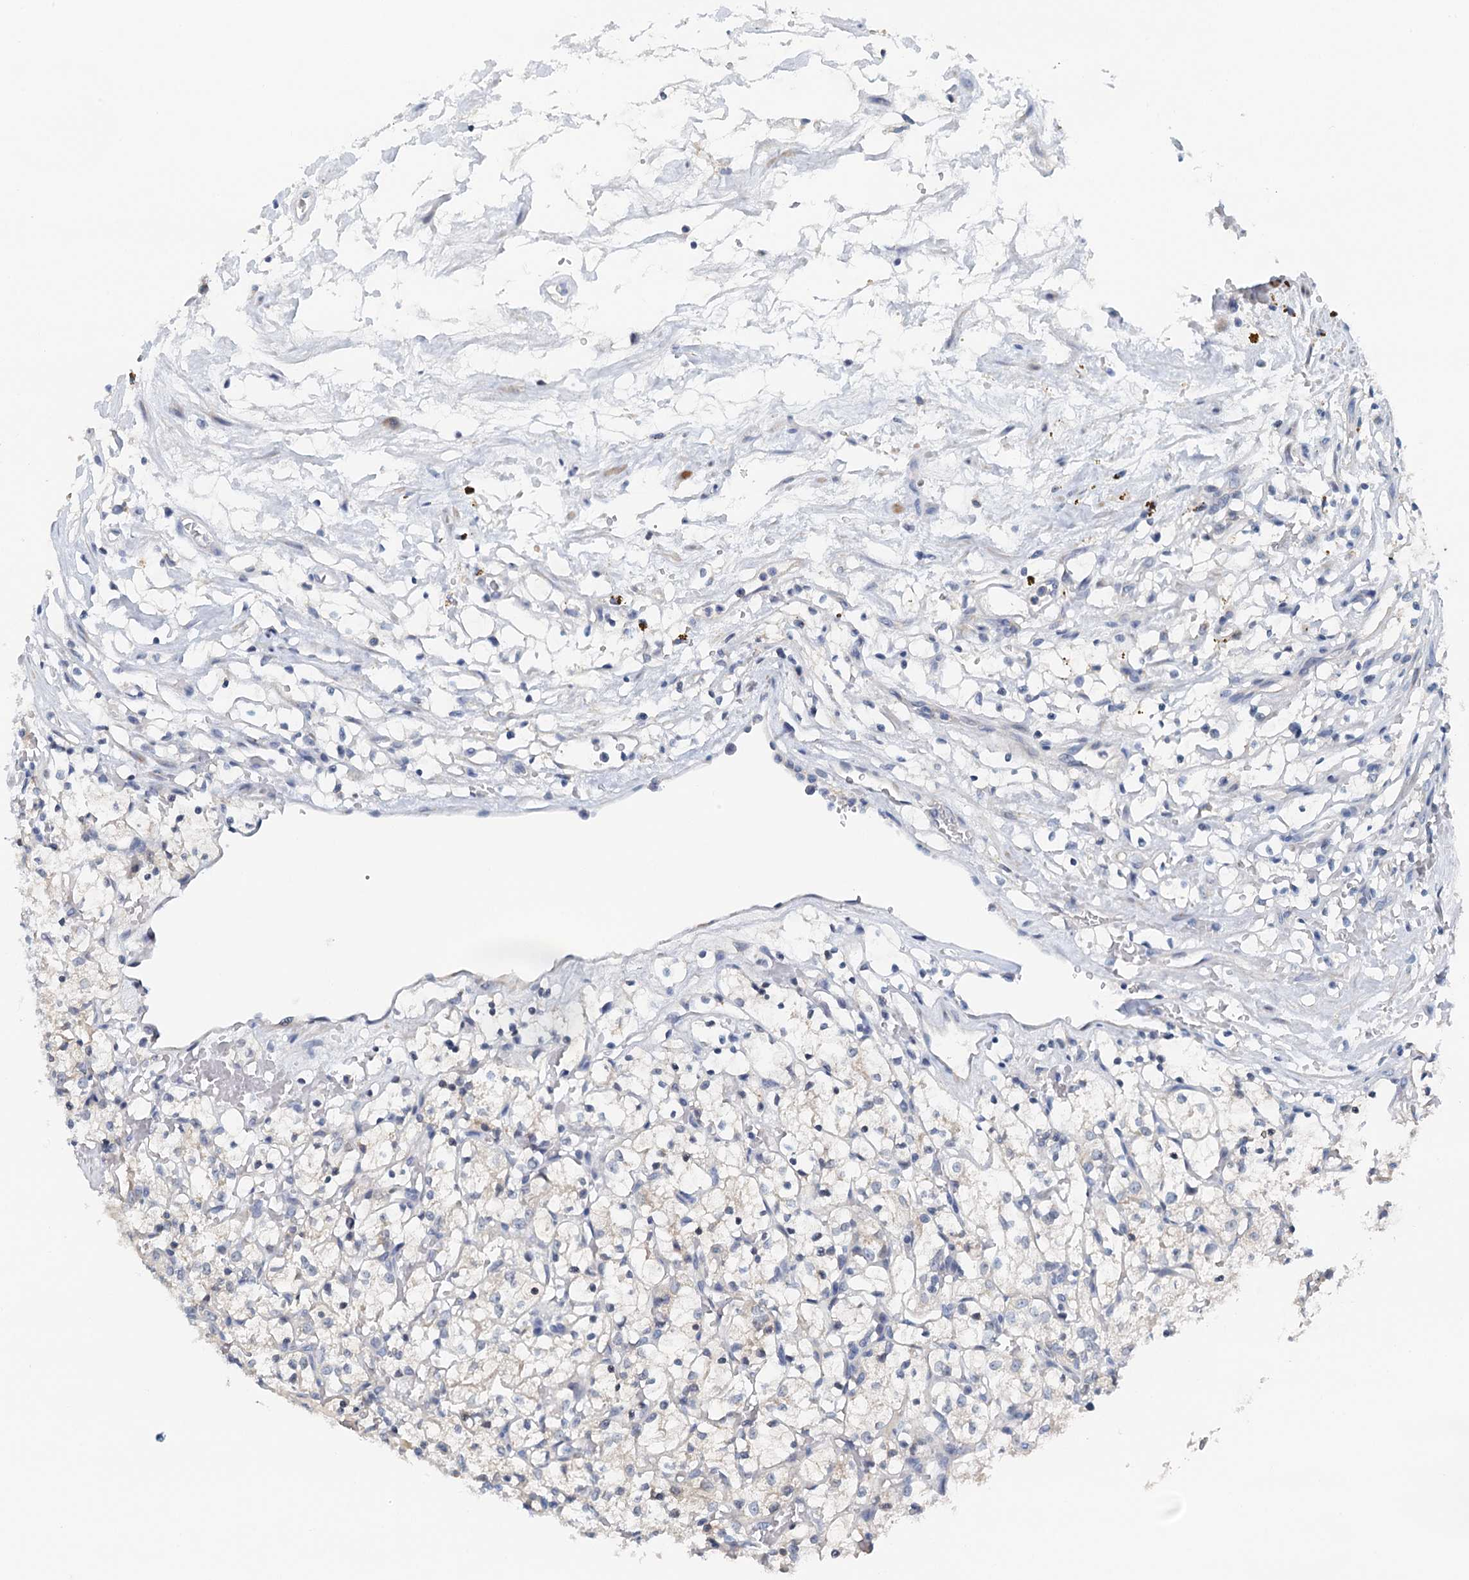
{"staining": {"intensity": "negative", "quantity": "none", "location": "none"}, "tissue": "renal cancer", "cell_type": "Tumor cells", "image_type": "cancer", "snomed": [{"axis": "morphology", "description": "Adenocarcinoma, NOS"}, {"axis": "topography", "description": "Kidney"}], "caption": "A histopathology image of human renal cancer (adenocarcinoma) is negative for staining in tumor cells. (Immunohistochemistry (ihc), brightfield microscopy, high magnification).", "gene": "DTD1", "patient": {"sex": "female", "age": 69}}